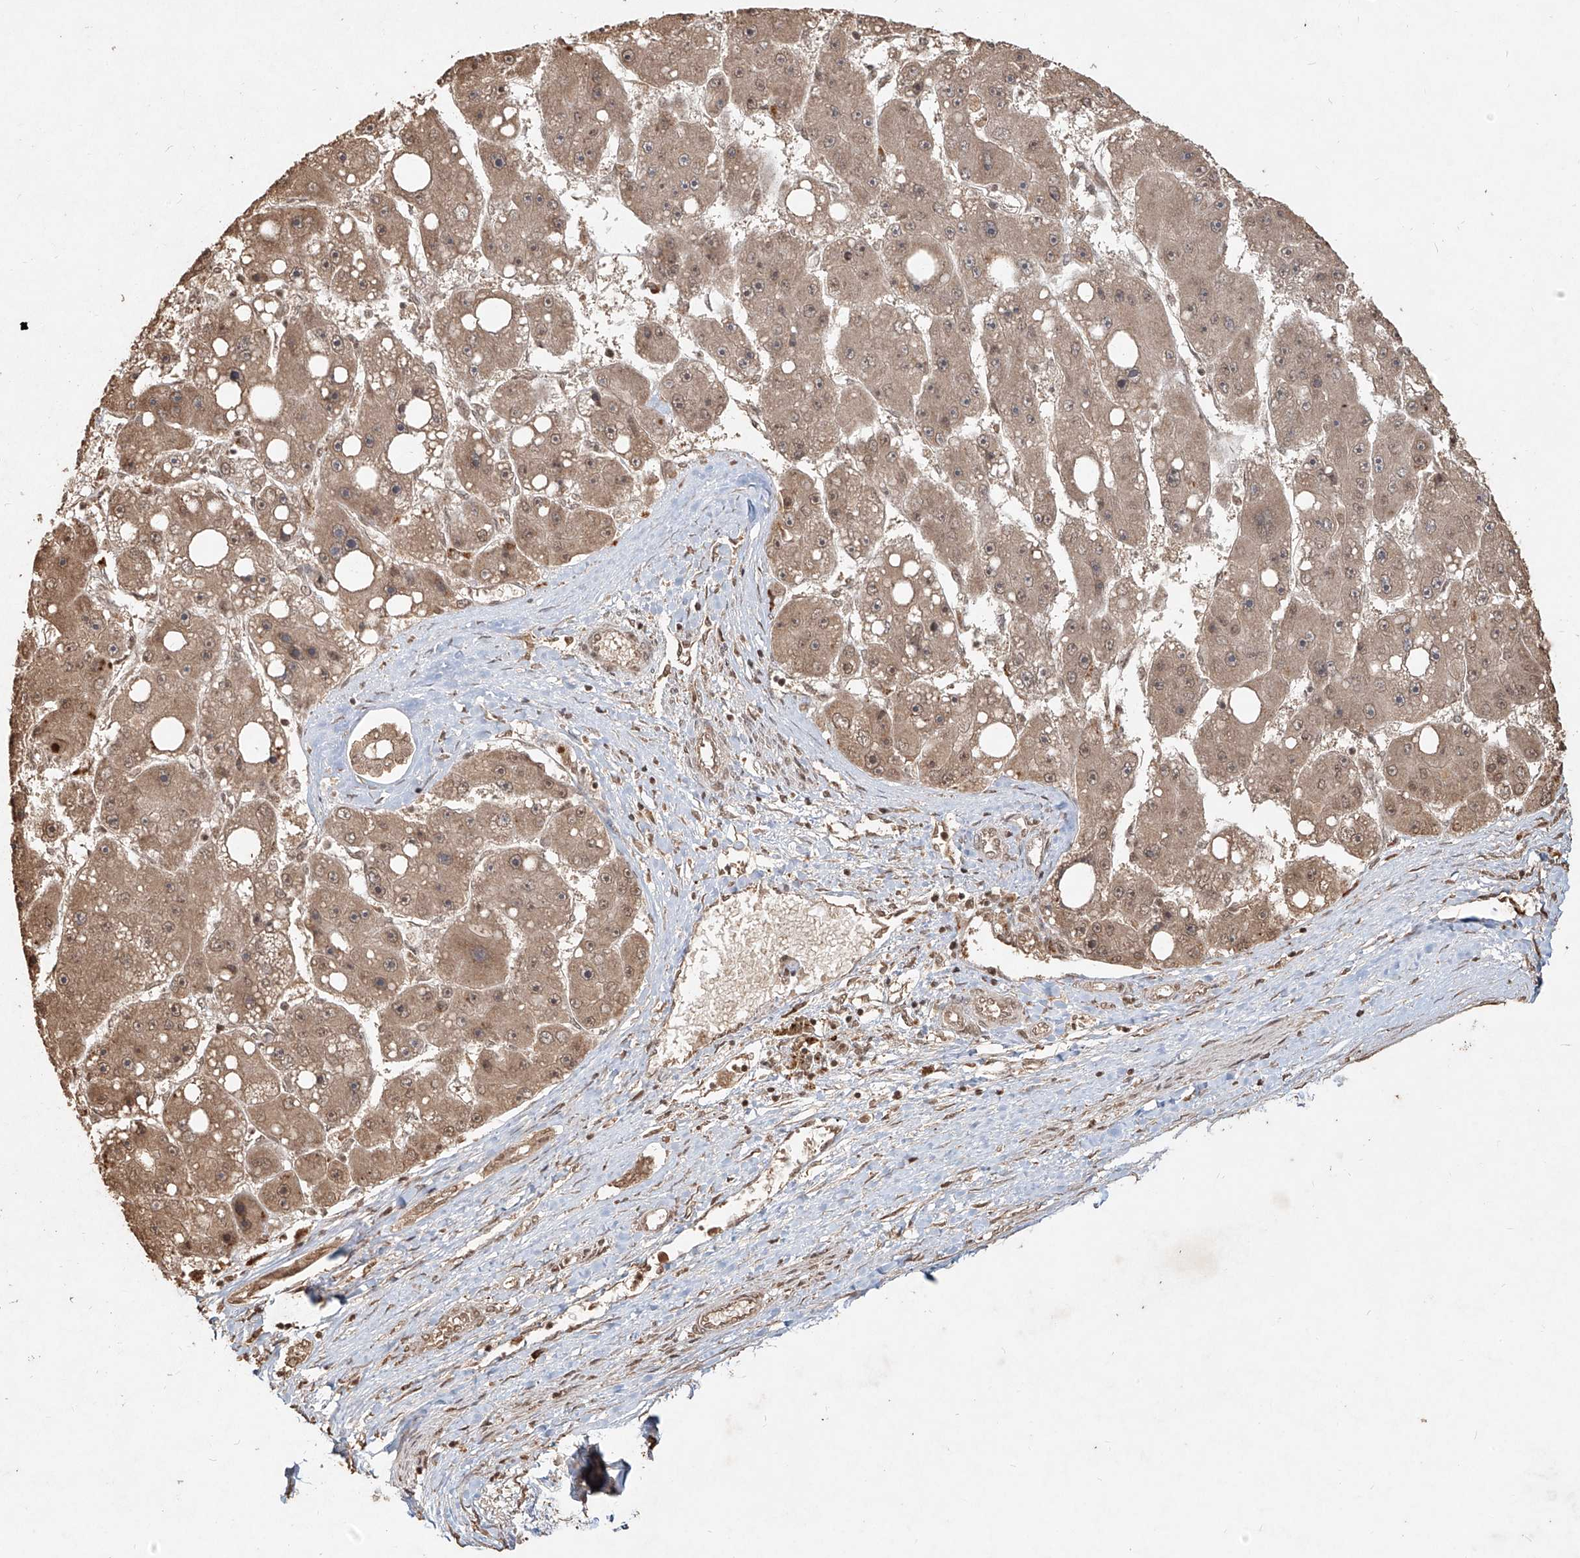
{"staining": {"intensity": "weak", "quantity": ">75%", "location": "cytoplasmic/membranous,nuclear"}, "tissue": "liver cancer", "cell_type": "Tumor cells", "image_type": "cancer", "snomed": [{"axis": "morphology", "description": "Carcinoma, Hepatocellular, NOS"}, {"axis": "topography", "description": "Liver"}], "caption": "Protein staining of liver hepatocellular carcinoma tissue demonstrates weak cytoplasmic/membranous and nuclear expression in approximately >75% of tumor cells. (DAB = brown stain, brightfield microscopy at high magnification).", "gene": "UBE2K", "patient": {"sex": "female", "age": 61}}